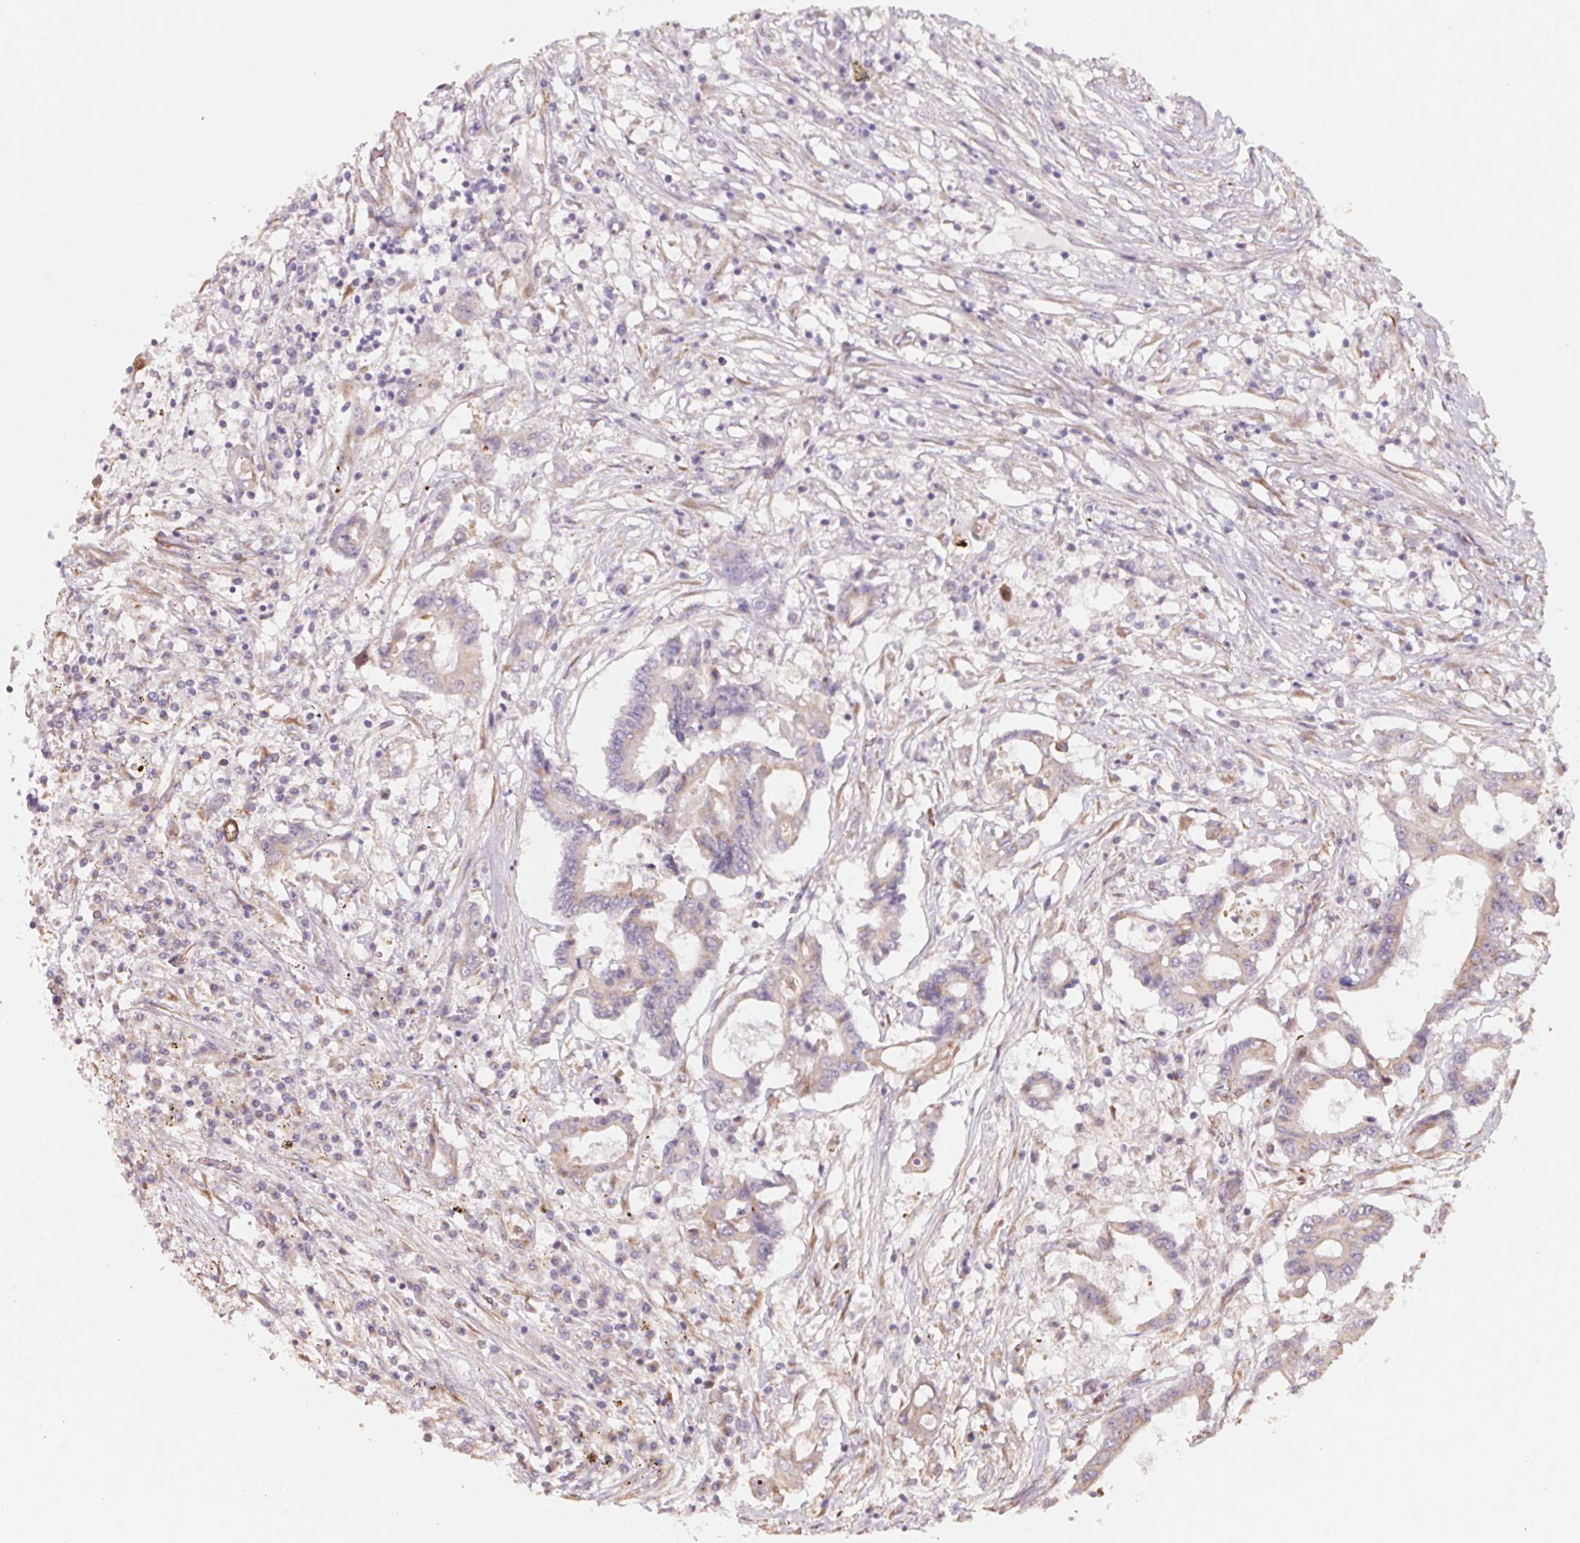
{"staining": {"intensity": "weak", "quantity": "25%-75%", "location": "cytoplasmic/membranous"}, "tissue": "colorectal cancer", "cell_type": "Tumor cells", "image_type": "cancer", "snomed": [{"axis": "morphology", "description": "Adenocarcinoma, NOS"}, {"axis": "topography", "description": "Rectum"}], "caption": "Immunohistochemical staining of adenocarcinoma (colorectal) demonstrates weak cytoplasmic/membranous protein expression in about 25%-75% of tumor cells.", "gene": "TSPAN12", "patient": {"sex": "male", "age": 54}}